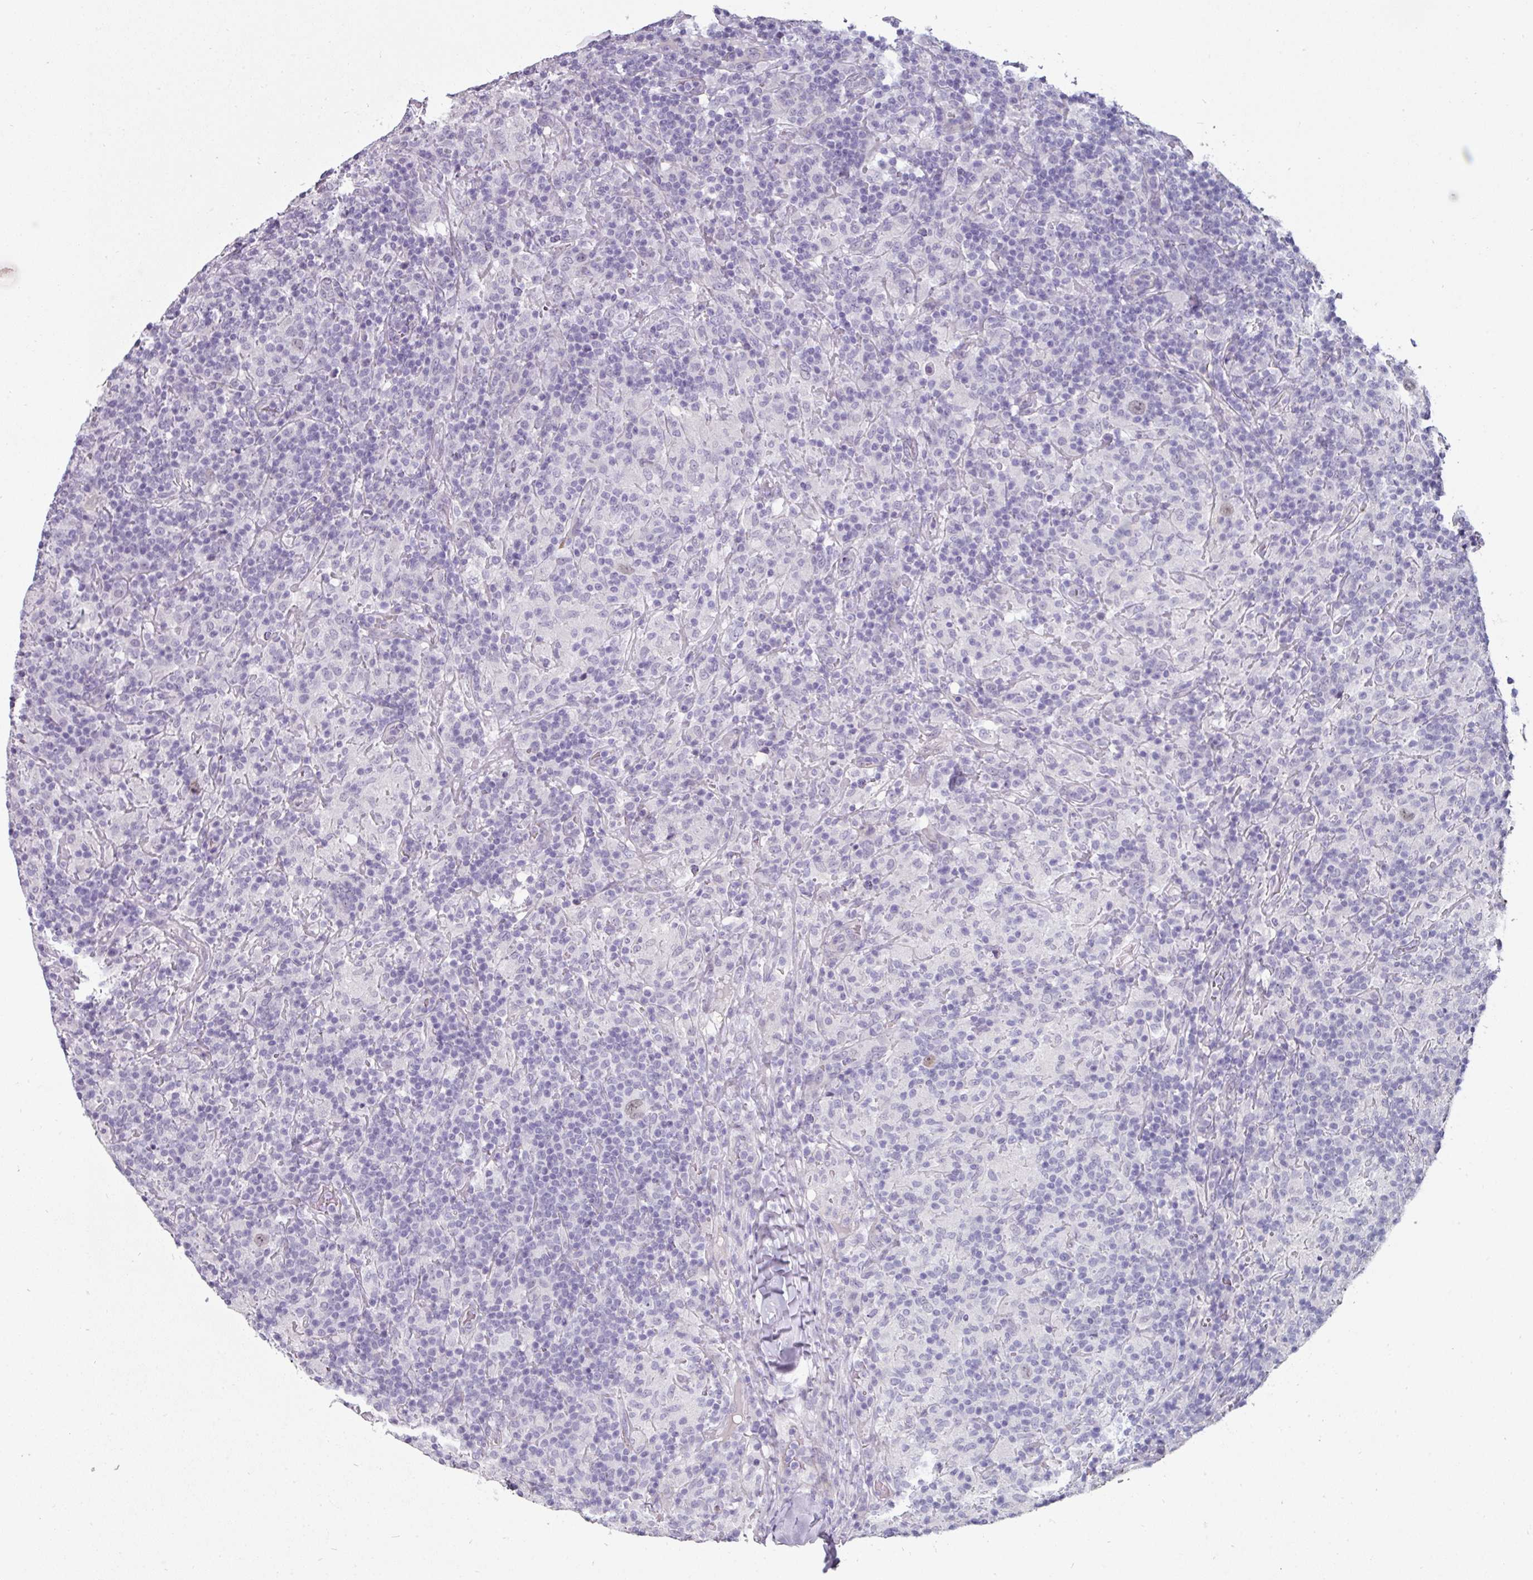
{"staining": {"intensity": "negative", "quantity": "none", "location": "none"}, "tissue": "lymphoma", "cell_type": "Tumor cells", "image_type": "cancer", "snomed": [{"axis": "morphology", "description": "Hodgkin's disease, NOS"}, {"axis": "topography", "description": "Lymph node"}], "caption": "Immunohistochemical staining of lymphoma displays no significant positivity in tumor cells.", "gene": "EYA3", "patient": {"sex": "male", "age": 70}}